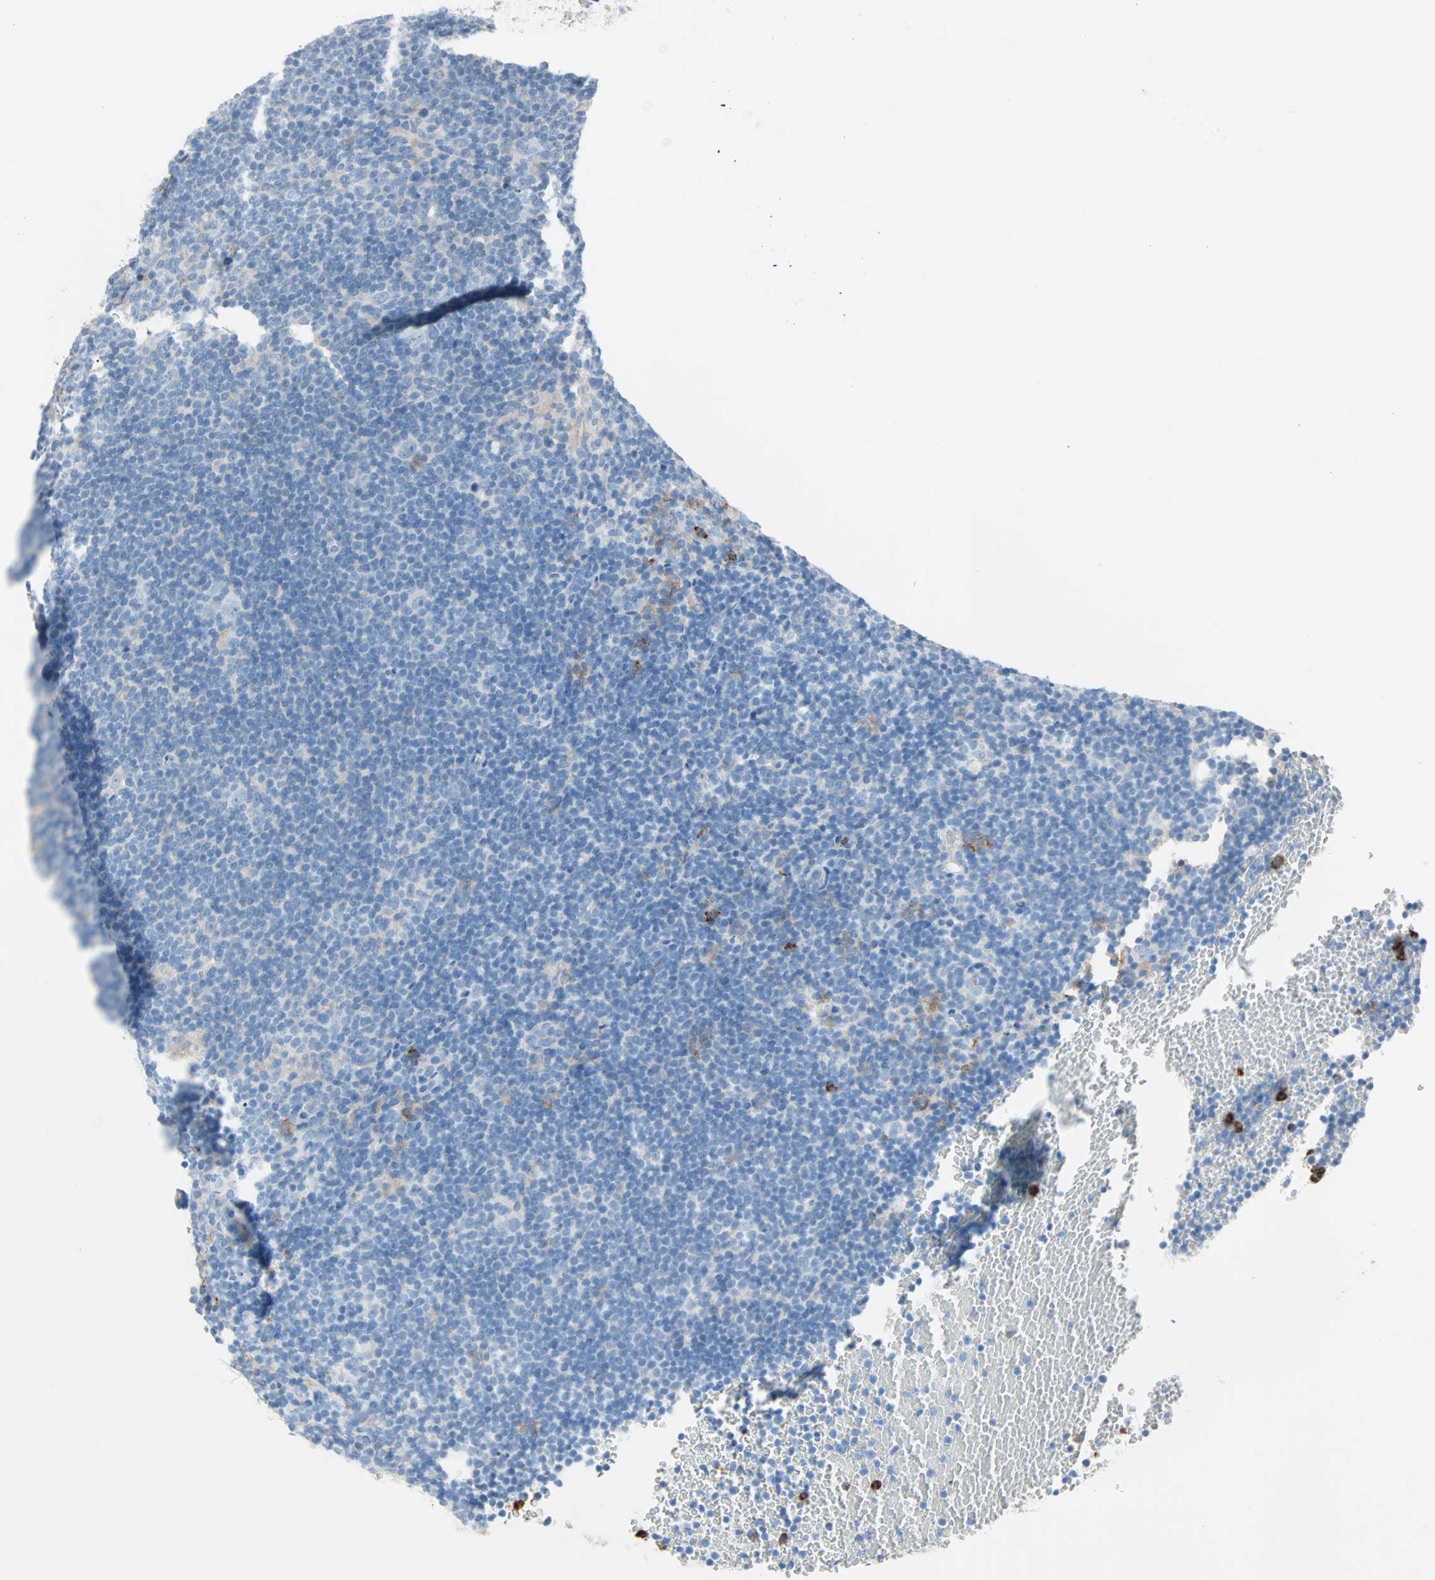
{"staining": {"intensity": "negative", "quantity": "none", "location": "none"}, "tissue": "lymphoma", "cell_type": "Tumor cells", "image_type": "cancer", "snomed": [{"axis": "morphology", "description": "Hodgkin's disease, NOS"}, {"axis": "topography", "description": "Lymph node"}], "caption": "Image shows no protein positivity in tumor cells of Hodgkin's disease tissue.", "gene": "CLEC4A", "patient": {"sex": "female", "age": 57}}